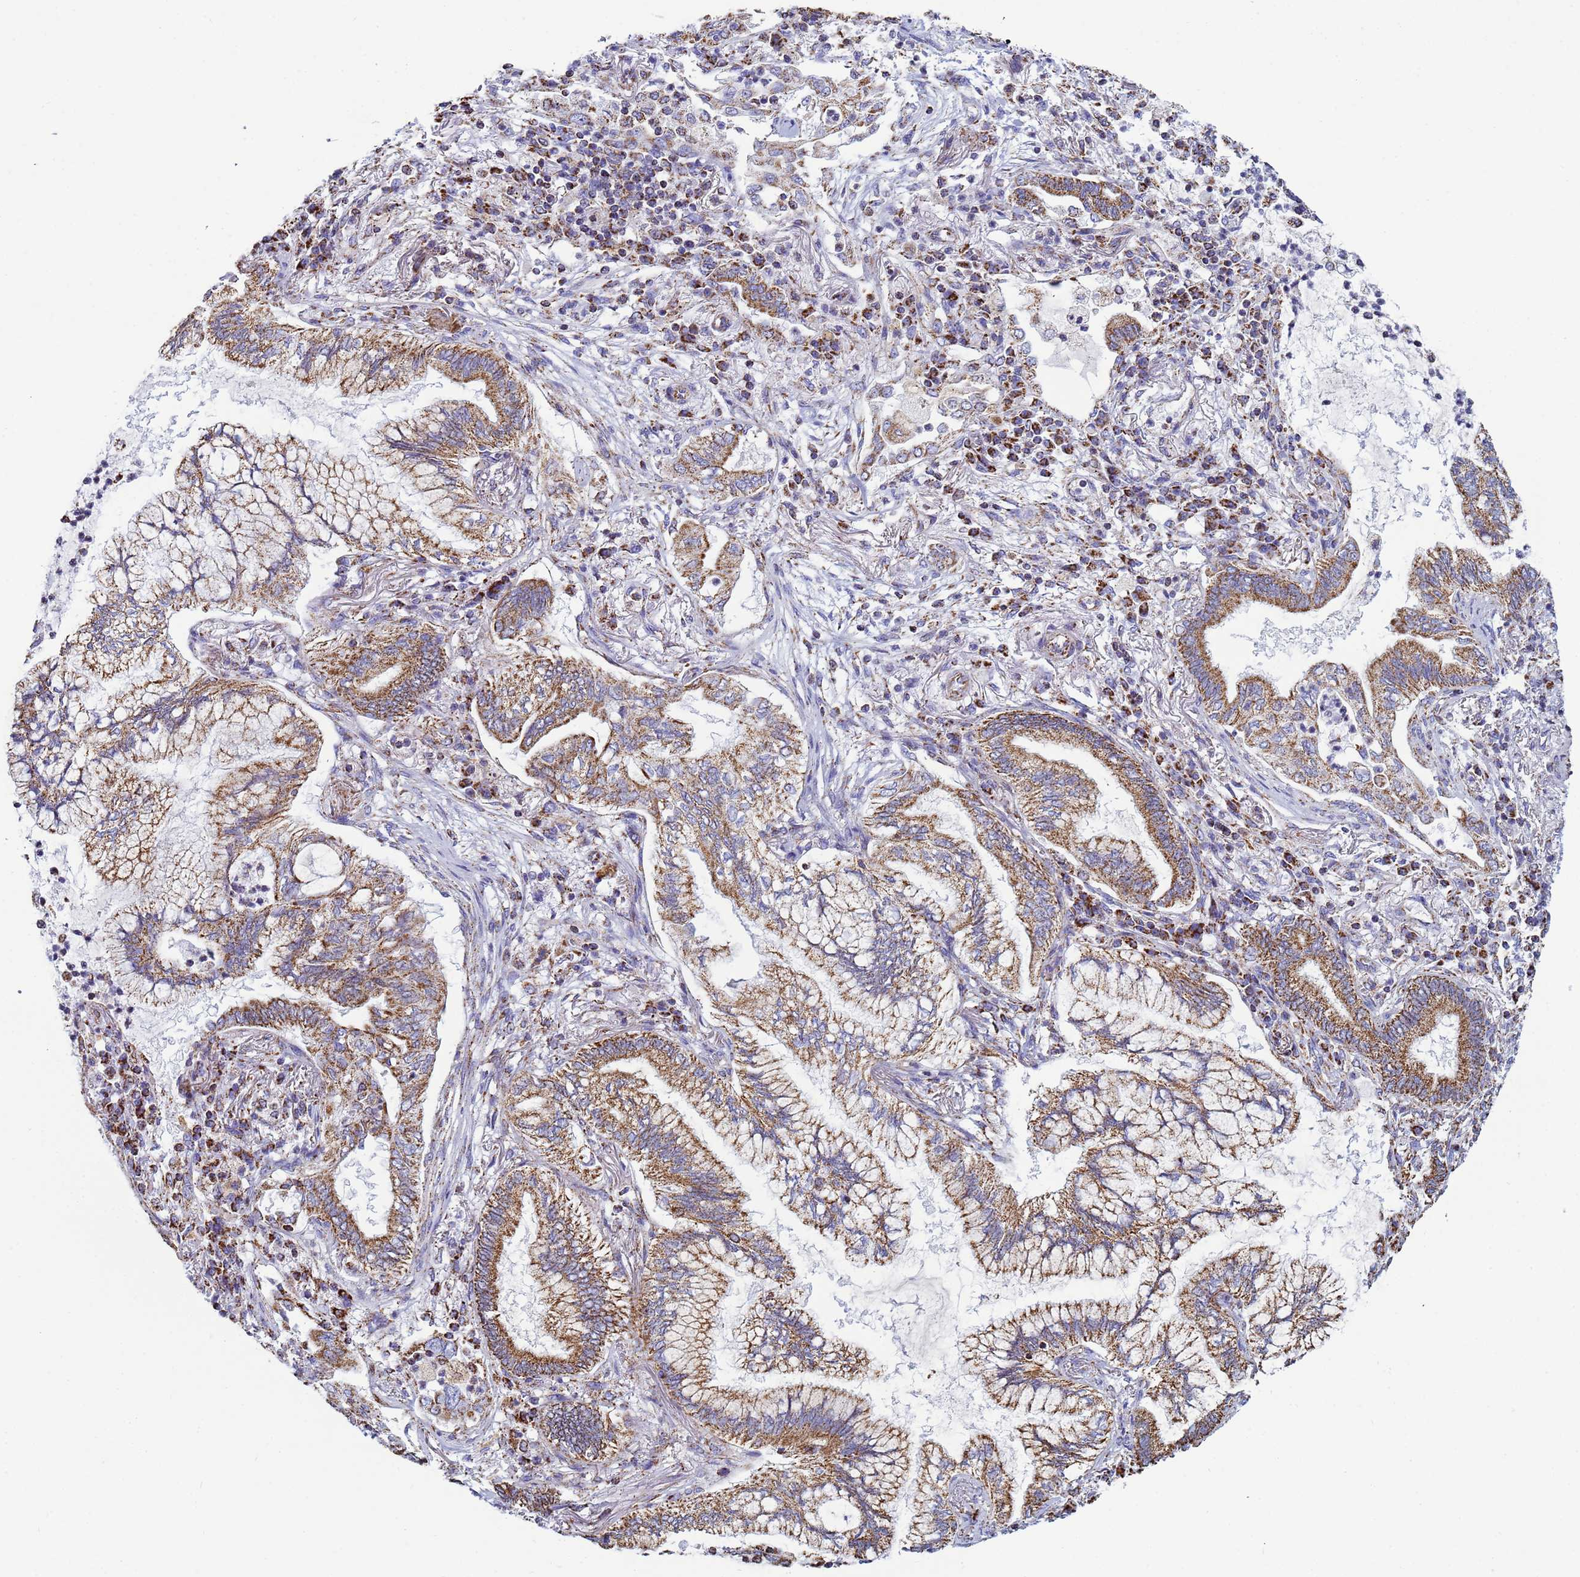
{"staining": {"intensity": "moderate", "quantity": ">75%", "location": "cytoplasmic/membranous"}, "tissue": "lung cancer", "cell_type": "Tumor cells", "image_type": "cancer", "snomed": [{"axis": "morphology", "description": "Adenocarcinoma, NOS"}, {"axis": "topography", "description": "Lung"}], "caption": "Adenocarcinoma (lung) tissue demonstrates moderate cytoplasmic/membranous expression in about >75% of tumor cells, visualized by immunohistochemistry.", "gene": "COQ4", "patient": {"sex": "female", "age": 70}}